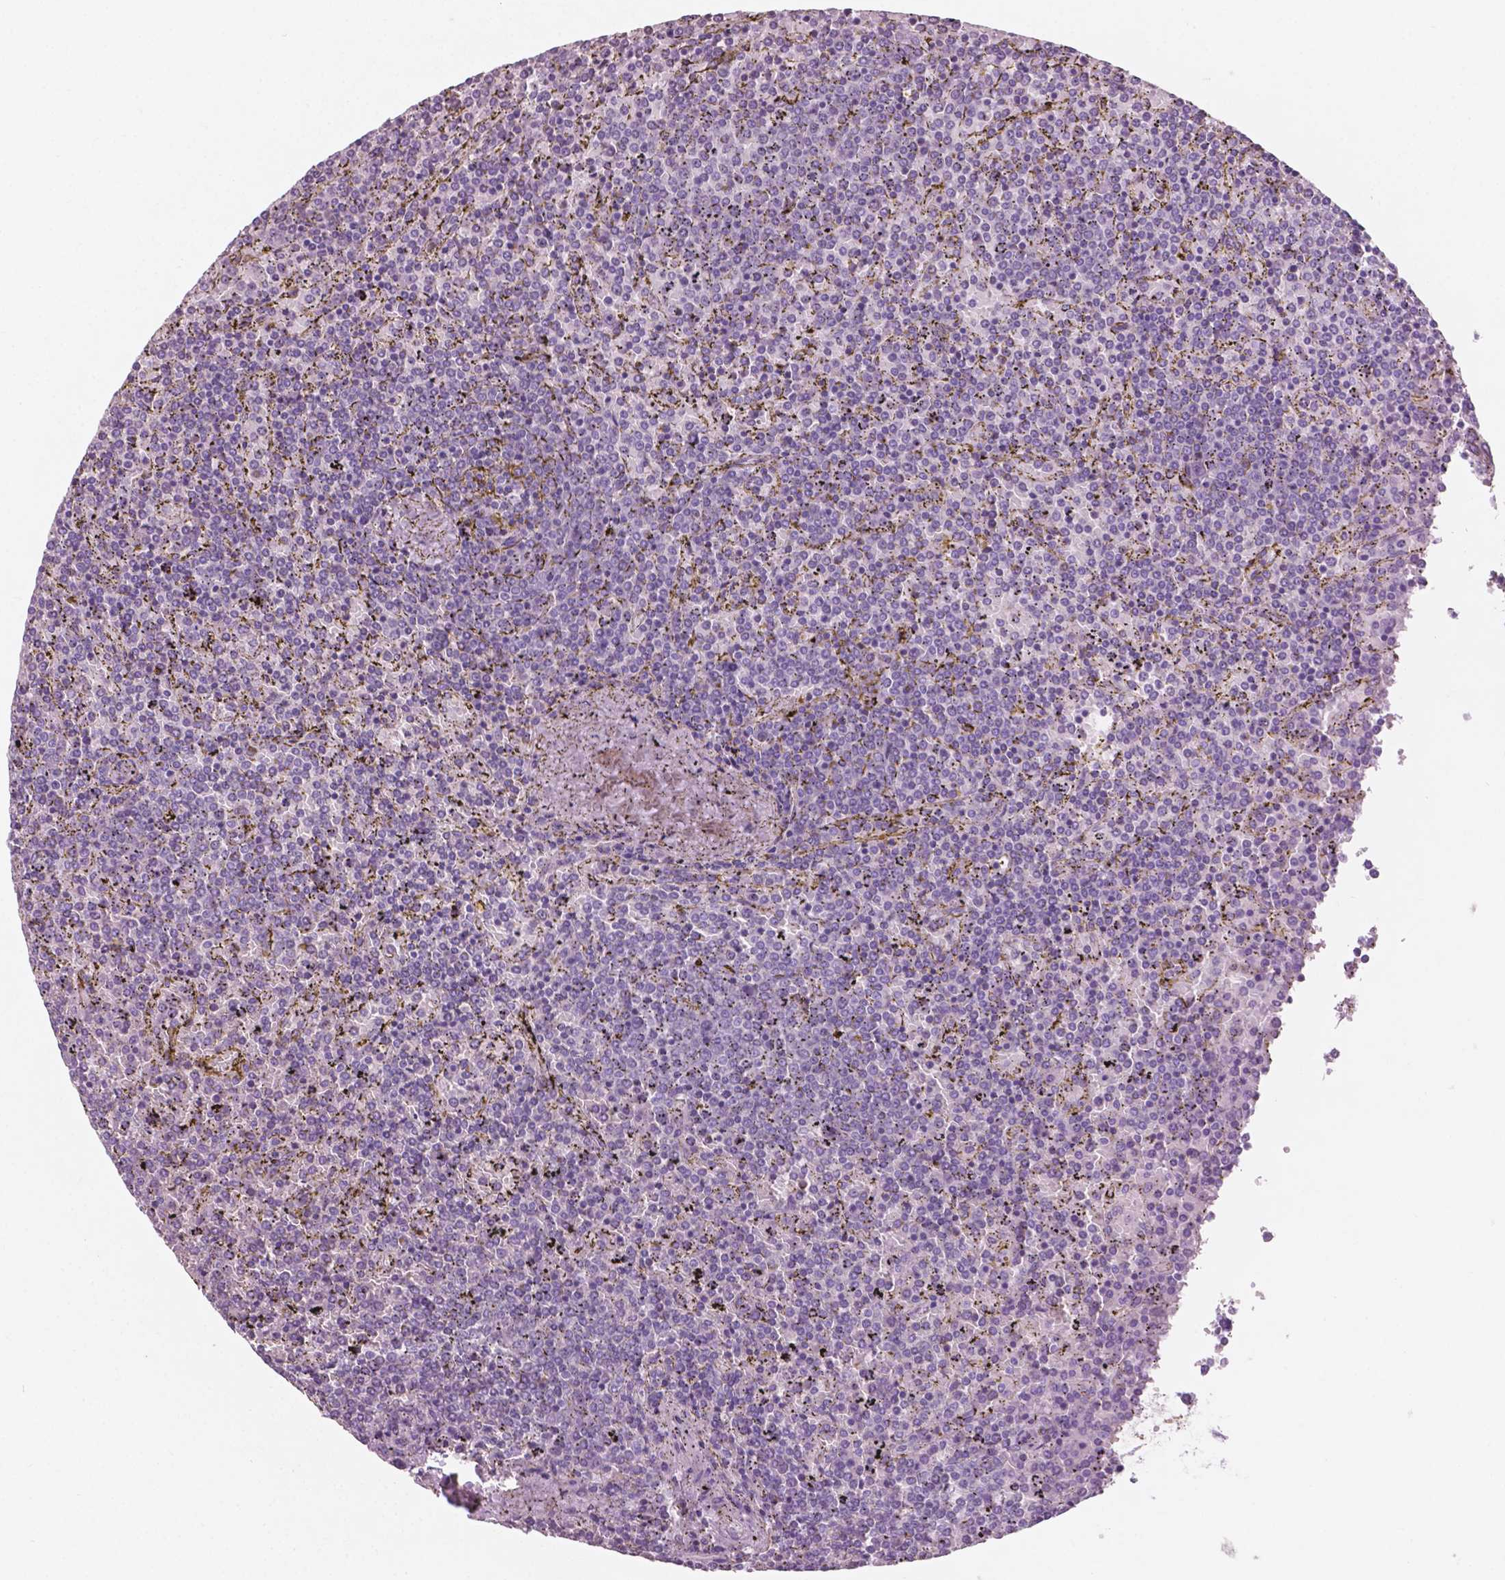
{"staining": {"intensity": "negative", "quantity": "none", "location": "none"}, "tissue": "lymphoma", "cell_type": "Tumor cells", "image_type": "cancer", "snomed": [{"axis": "morphology", "description": "Malignant lymphoma, non-Hodgkin's type, Low grade"}, {"axis": "topography", "description": "Spleen"}], "caption": "Protein analysis of lymphoma exhibits no significant positivity in tumor cells. (Stains: DAB immunohistochemistry with hematoxylin counter stain, Microscopy: brightfield microscopy at high magnification).", "gene": "AWAT1", "patient": {"sex": "female", "age": 77}}